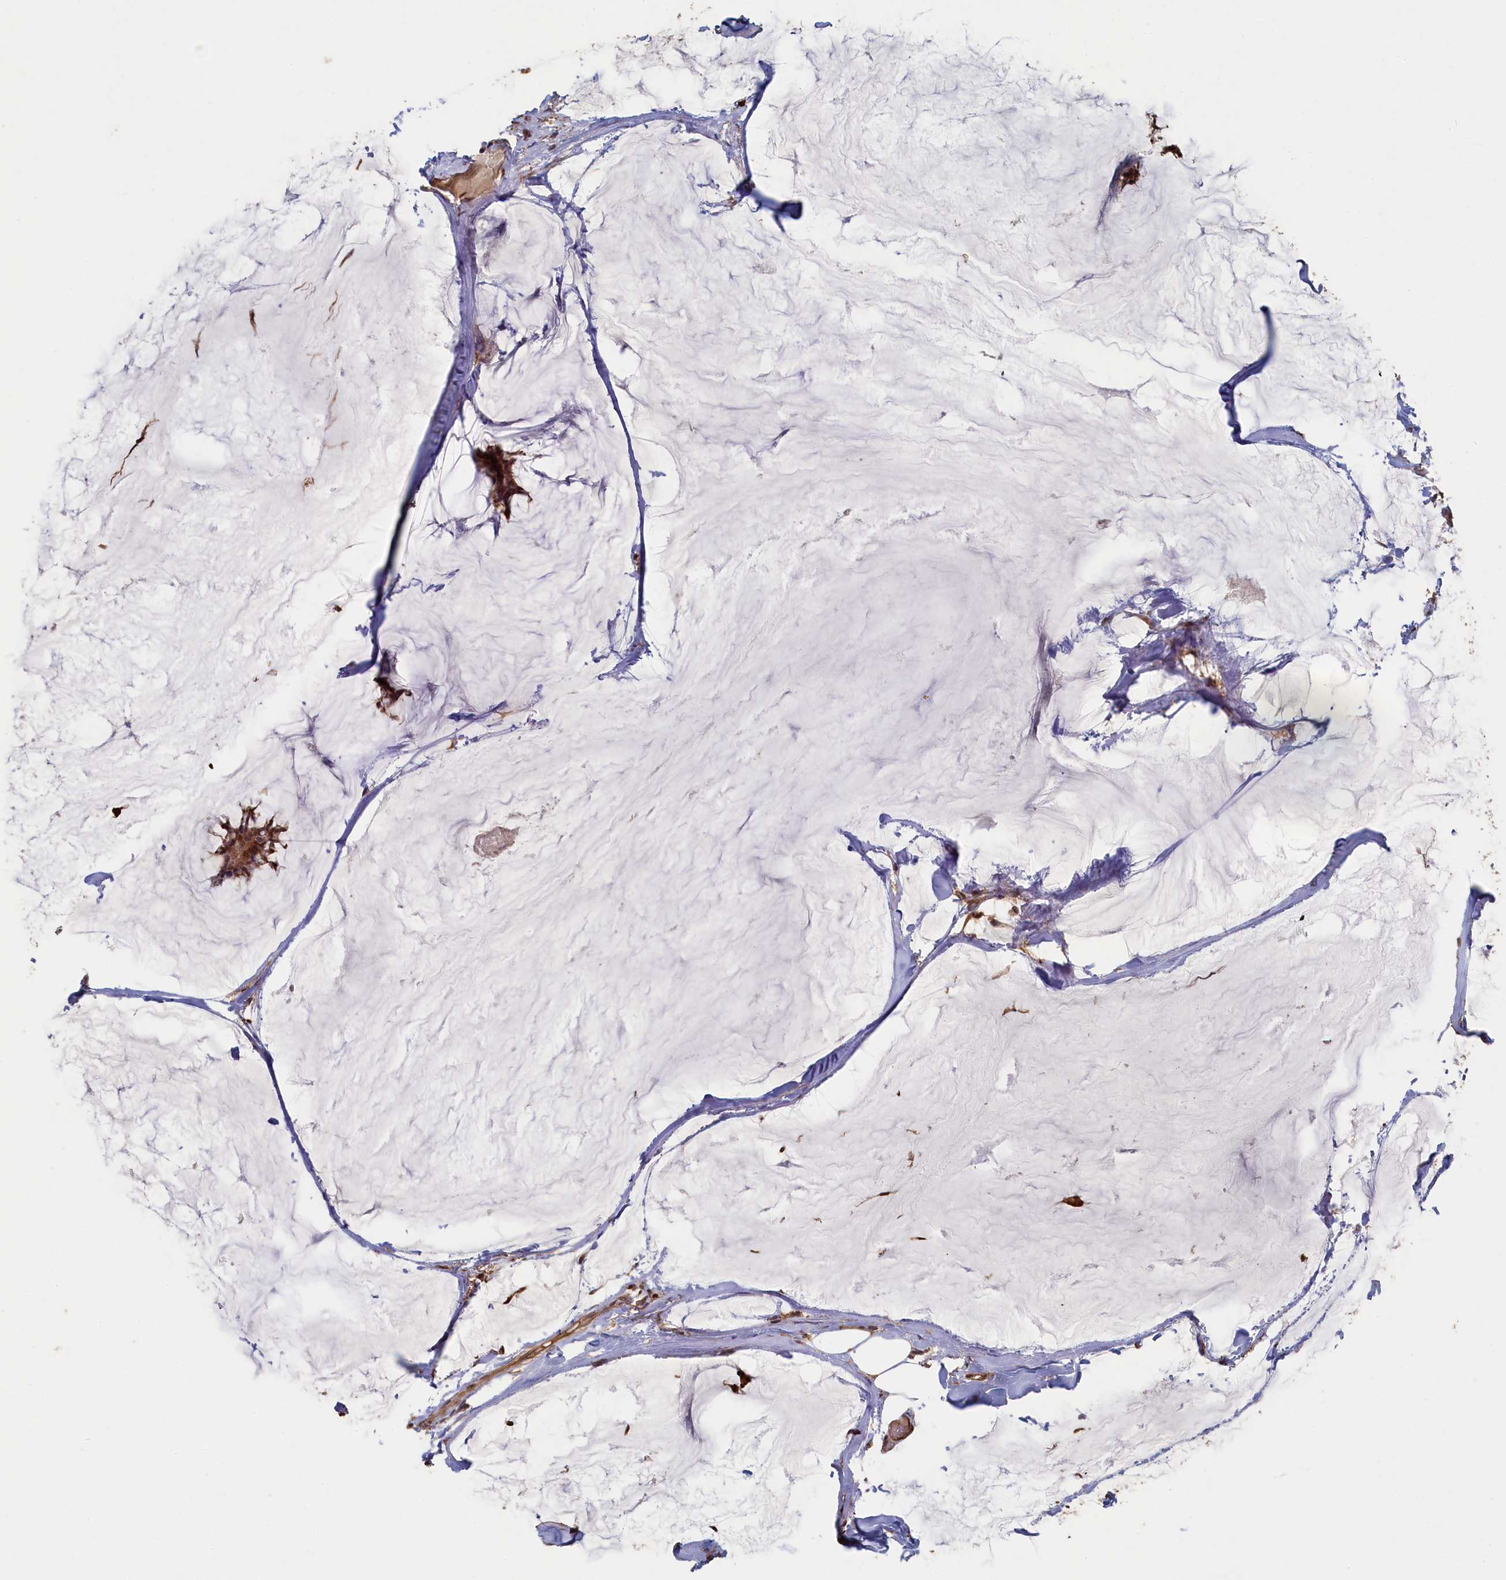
{"staining": {"intensity": "strong", "quantity": ">75%", "location": "cytoplasmic/membranous,nuclear"}, "tissue": "breast cancer", "cell_type": "Tumor cells", "image_type": "cancer", "snomed": [{"axis": "morphology", "description": "Duct carcinoma"}, {"axis": "topography", "description": "Breast"}], "caption": "Immunohistochemical staining of breast cancer (invasive ductal carcinoma) exhibits high levels of strong cytoplasmic/membranous and nuclear protein positivity in approximately >75% of tumor cells.", "gene": "UCHL3", "patient": {"sex": "female", "age": 93}}